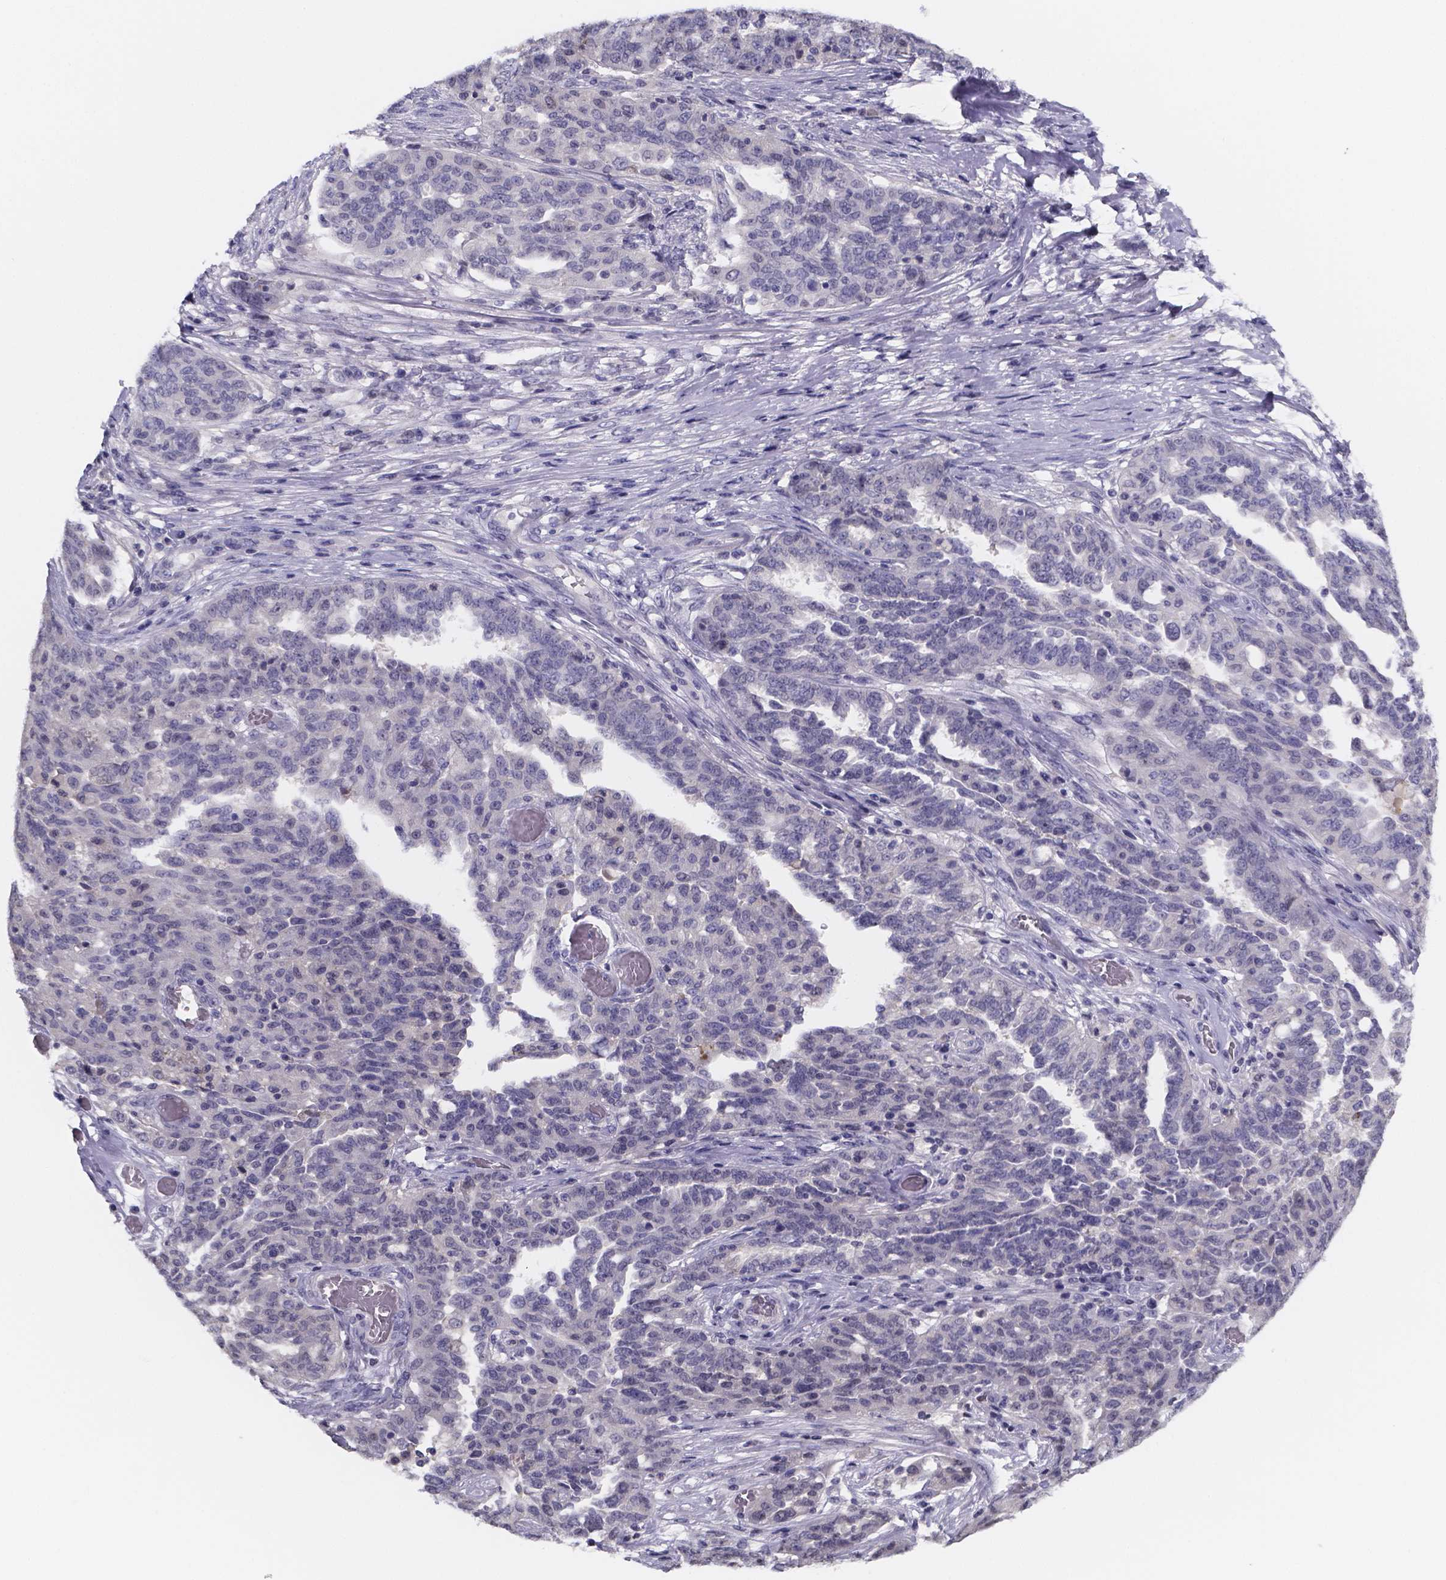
{"staining": {"intensity": "negative", "quantity": "none", "location": "none"}, "tissue": "ovarian cancer", "cell_type": "Tumor cells", "image_type": "cancer", "snomed": [{"axis": "morphology", "description": "Cystadenocarcinoma, serous, NOS"}, {"axis": "topography", "description": "Ovary"}], "caption": "A high-resolution histopathology image shows immunohistochemistry (IHC) staining of ovarian cancer, which reveals no significant positivity in tumor cells.", "gene": "IZUMO1", "patient": {"sex": "female", "age": 67}}